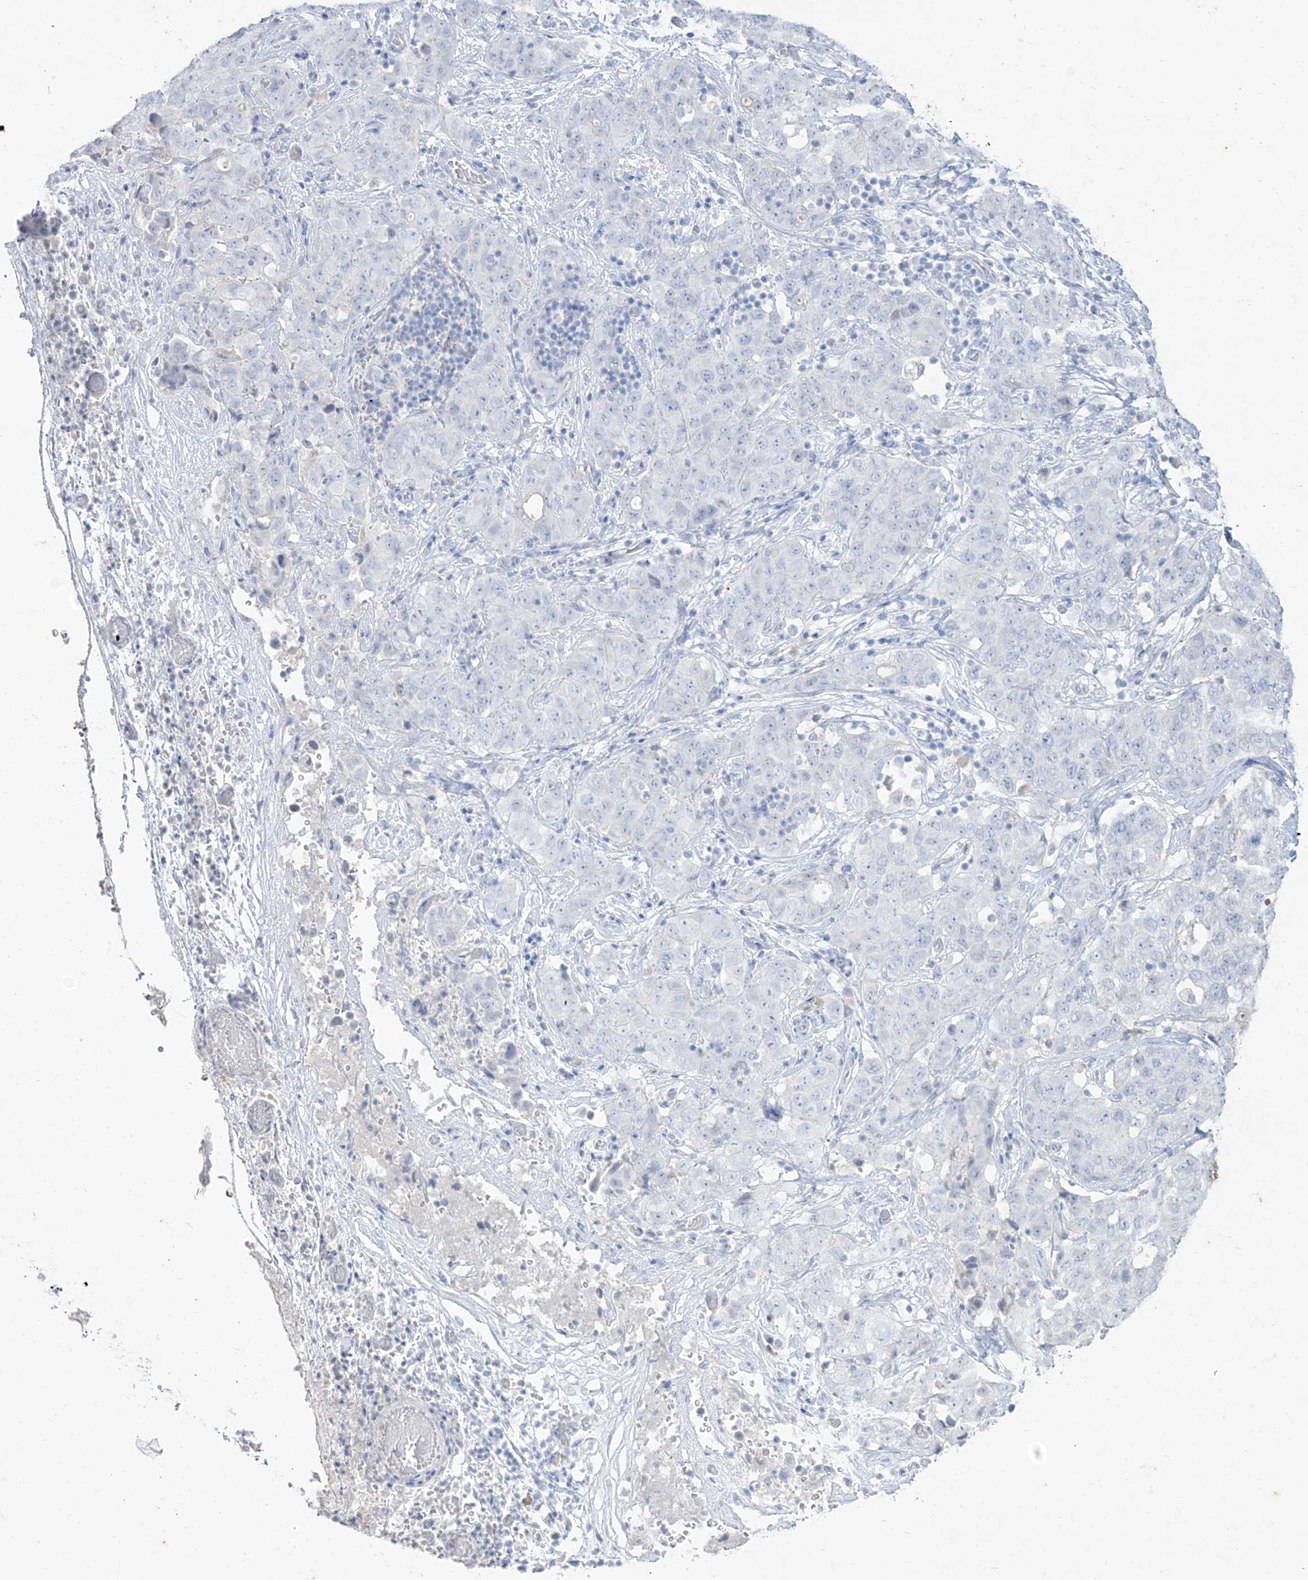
{"staining": {"intensity": "negative", "quantity": "none", "location": "none"}, "tissue": "stomach cancer", "cell_type": "Tumor cells", "image_type": "cancer", "snomed": [{"axis": "morphology", "description": "Normal tissue, NOS"}, {"axis": "morphology", "description": "Adenocarcinoma, NOS"}, {"axis": "topography", "description": "Lymph node"}, {"axis": "topography", "description": "Stomach"}], "caption": "A micrograph of human adenocarcinoma (stomach) is negative for staining in tumor cells.", "gene": "TGM4", "patient": {"sex": "male", "age": 48}}